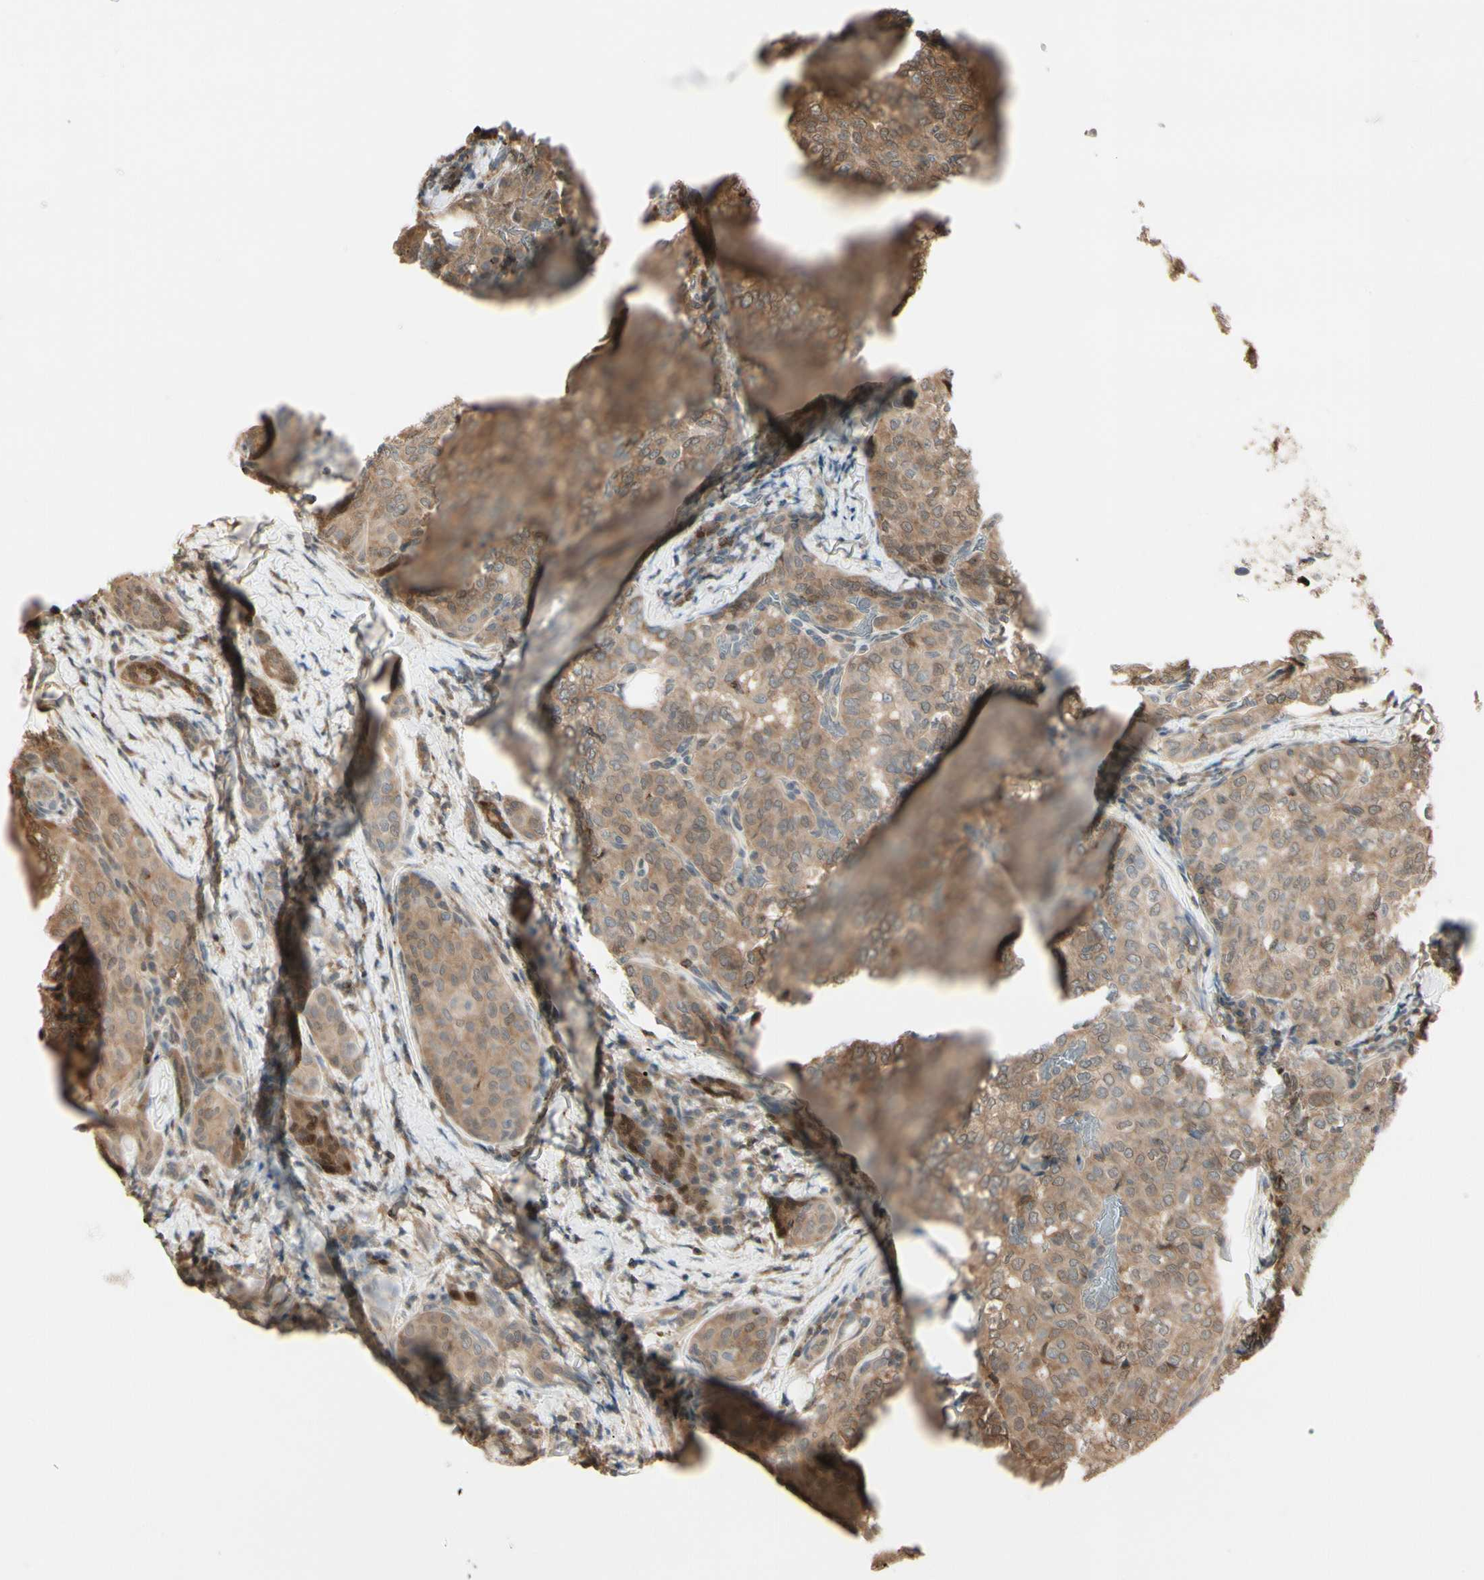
{"staining": {"intensity": "moderate", "quantity": ">75%", "location": "cytoplasmic/membranous"}, "tissue": "thyroid cancer", "cell_type": "Tumor cells", "image_type": "cancer", "snomed": [{"axis": "morphology", "description": "Normal tissue, NOS"}, {"axis": "morphology", "description": "Papillary adenocarcinoma, NOS"}, {"axis": "topography", "description": "Thyroid gland"}], "caption": "This histopathology image reveals IHC staining of thyroid cancer (papillary adenocarcinoma), with medium moderate cytoplasmic/membranous positivity in about >75% of tumor cells.", "gene": "EVC", "patient": {"sex": "female", "age": 30}}